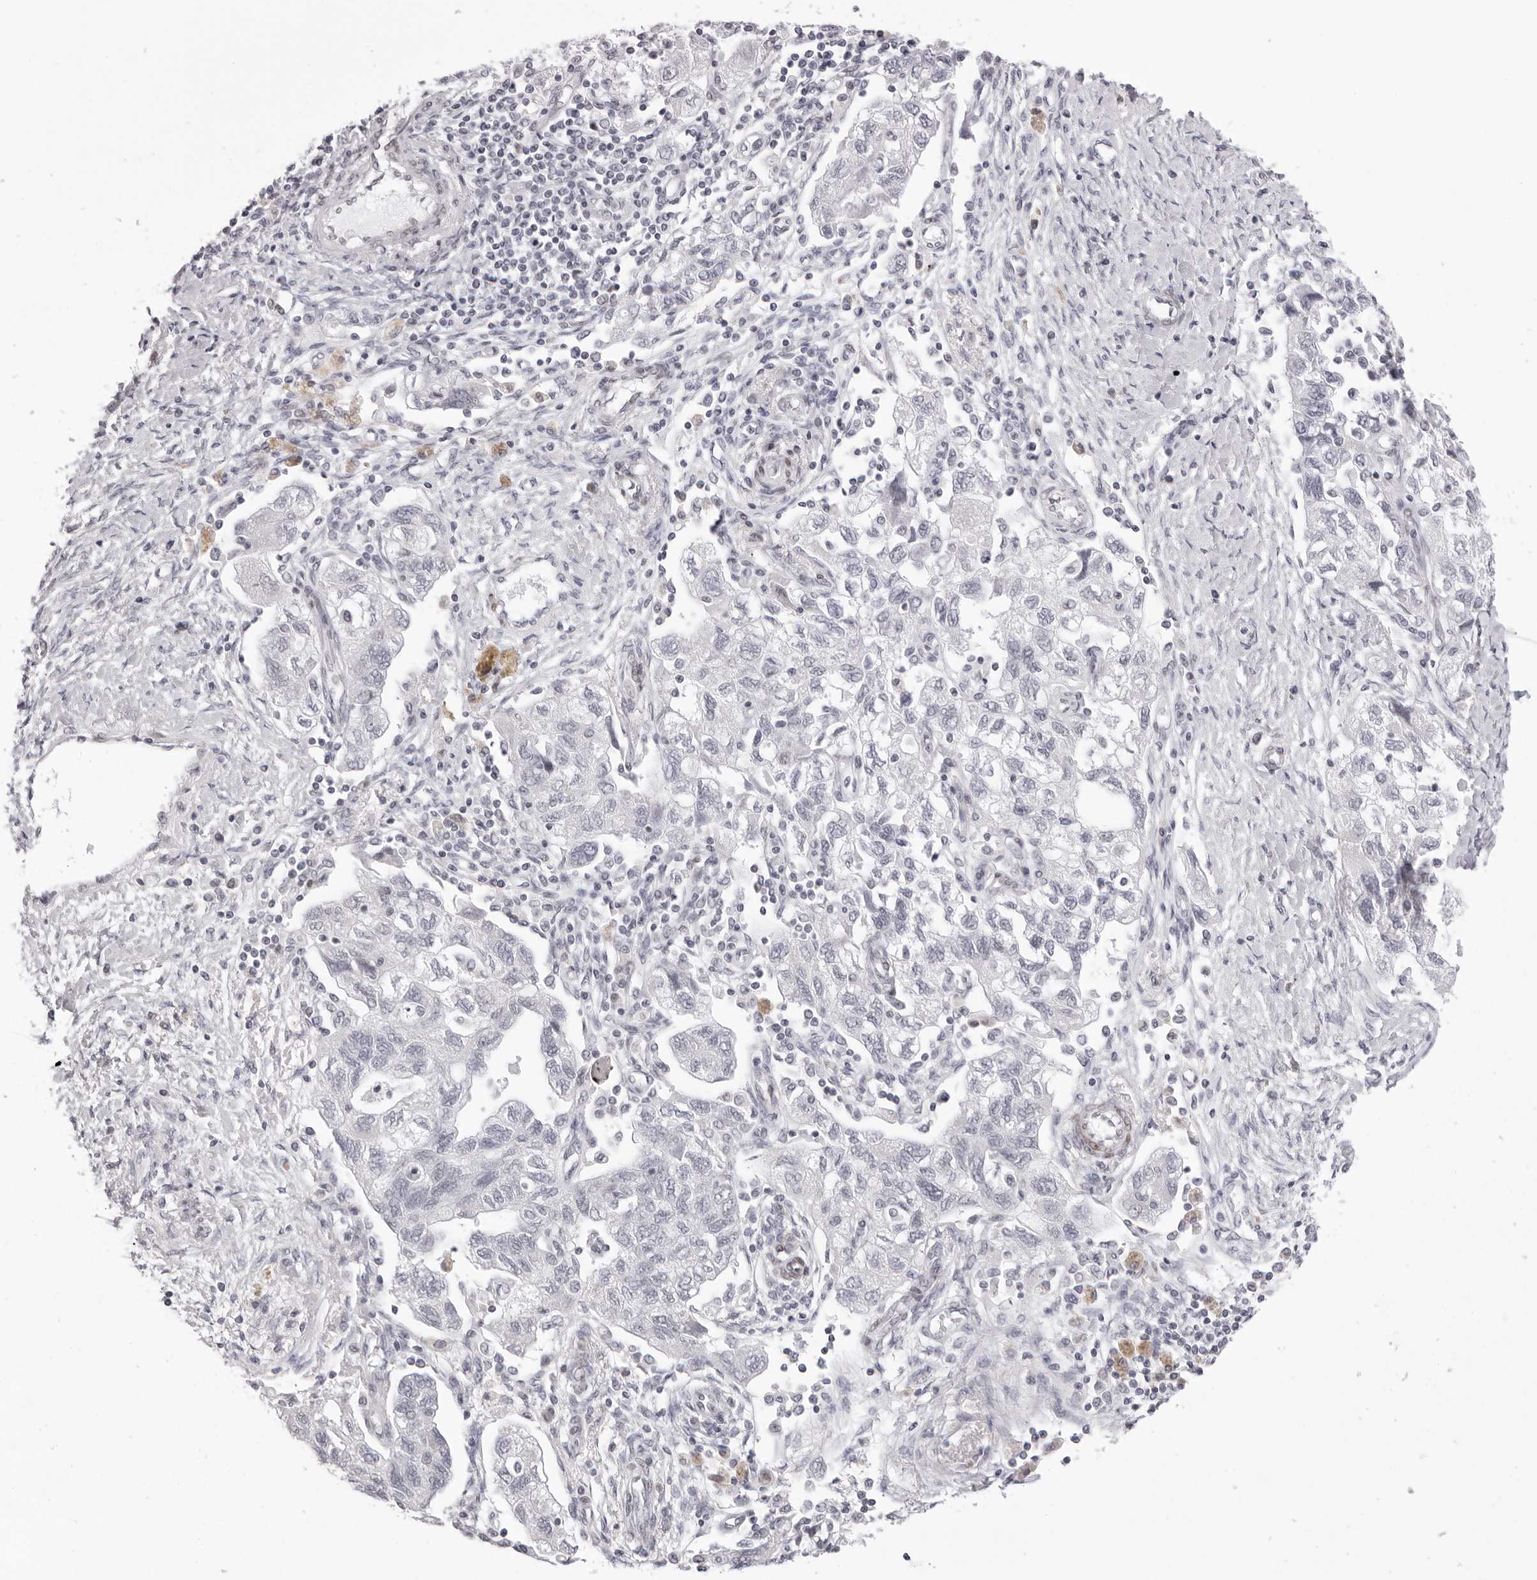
{"staining": {"intensity": "negative", "quantity": "none", "location": "none"}, "tissue": "ovarian cancer", "cell_type": "Tumor cells", "image_type": "cancer", "snomed": [{"axis": "morphology", "description": "Carcinoma, NOS"}, {"axis": "morphology", "description": "Cystadenocarcinoma, serous, NOS"}, {"axis": "topography", "description": "Ovary"}], "caption": "Immunohistochemistry image of neoplastic tissue: human carcinoma (ovarian) stained with DAB displays no significant protein staining in tumor cells.", "gene": "MAFK", "patient": {"sex": "female", "age": 69}}